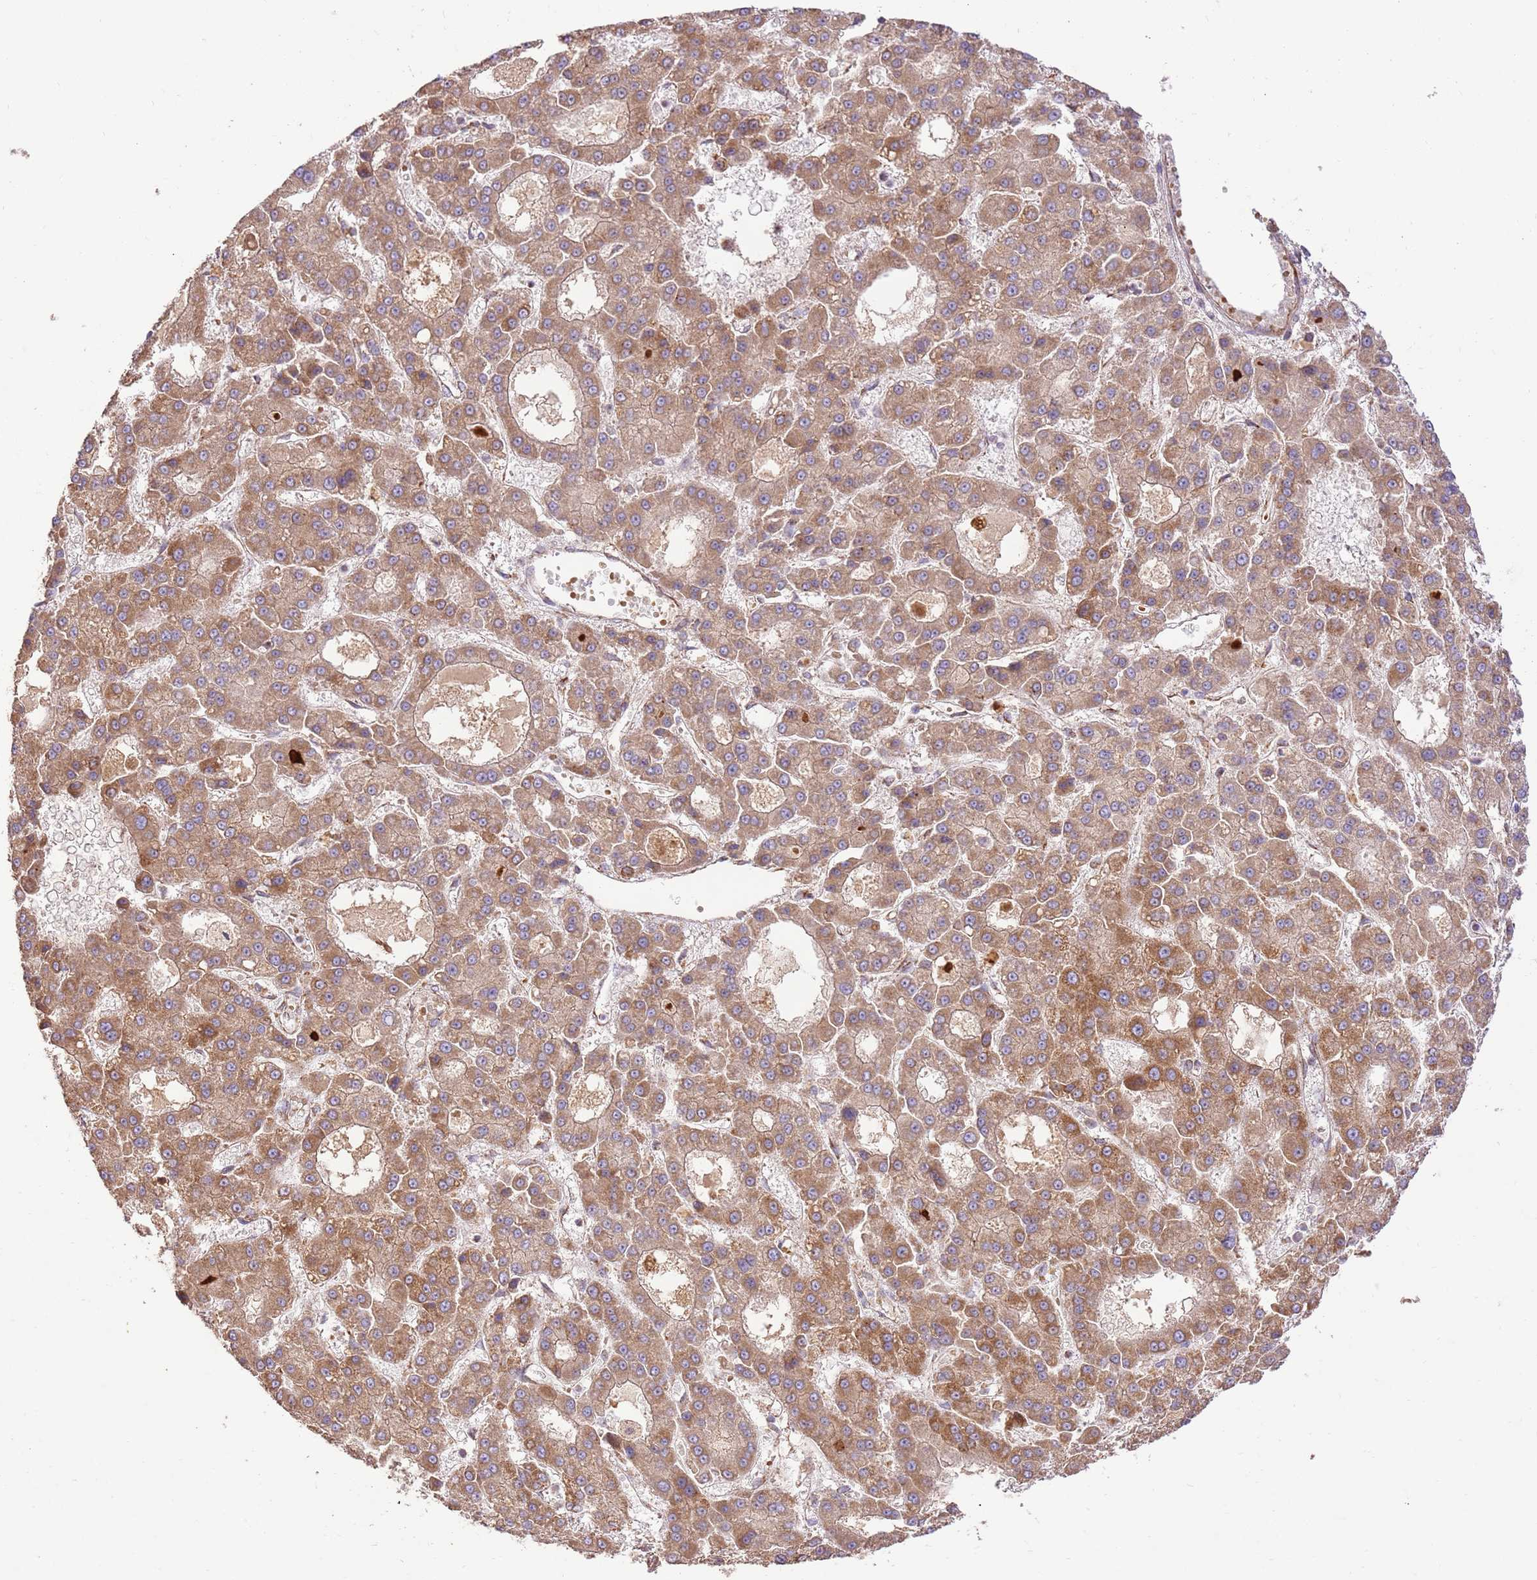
{"staining": {"intensity": "moderate", "quantity": ">75%", "location": "cytoplasmic/membranous"}, "tissue": "liver cancer", "cell_type": "Tumor cells", "image_type": "cancer", "snomed": [{"axis": "morphology", "description": "Carcinoma, Hepatocellular, NOS"}, {"axis": "topography", "description": "Liver"}], "caption": "This is a histology image of immunohistochemistry staining of liver cancer, which shows moderate expression in the cytoplasmic/membranous of tumor cells.", "gene": "SPATA2L", "patient": {"sex": "male", "age": 70}}